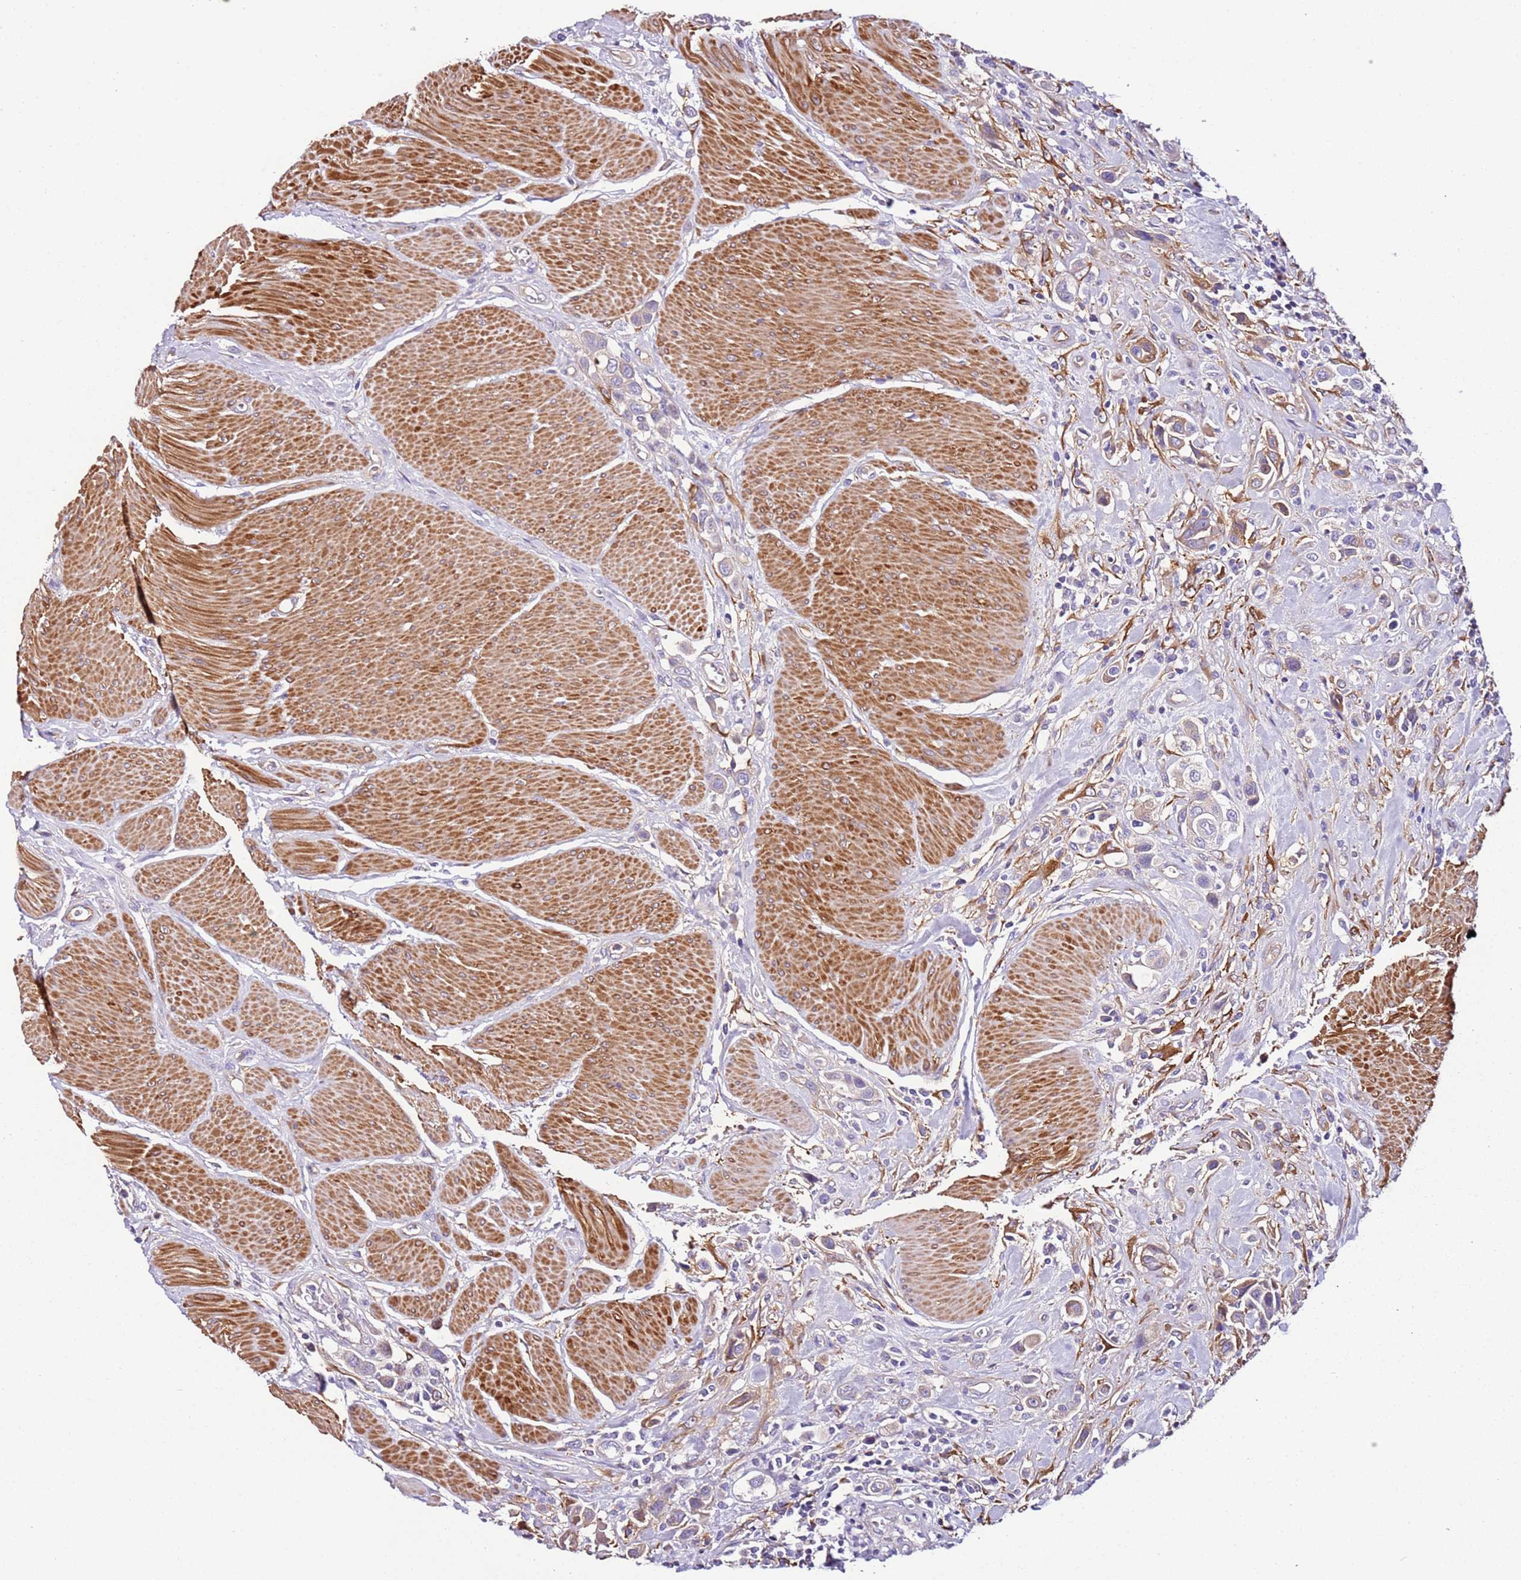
{"staining": {"intensity": "negative", "quantity": "none", "location": "none"}, "tissue": "urothelial cancer", "cell_type": "Tumor cells", "image_type": "cancer", "snomed": [{"axis": "morphology", "description": "Urothelial carcinoma, High grade"}, {"axis": "topography", "description": "Urinary bladder"}], "caption": "This is an IHC micrograph of urothelial cancer. There is no expression in tumor cells.", "gene": "FAM174C", "patient": {"sex": "male", "age": 50}}